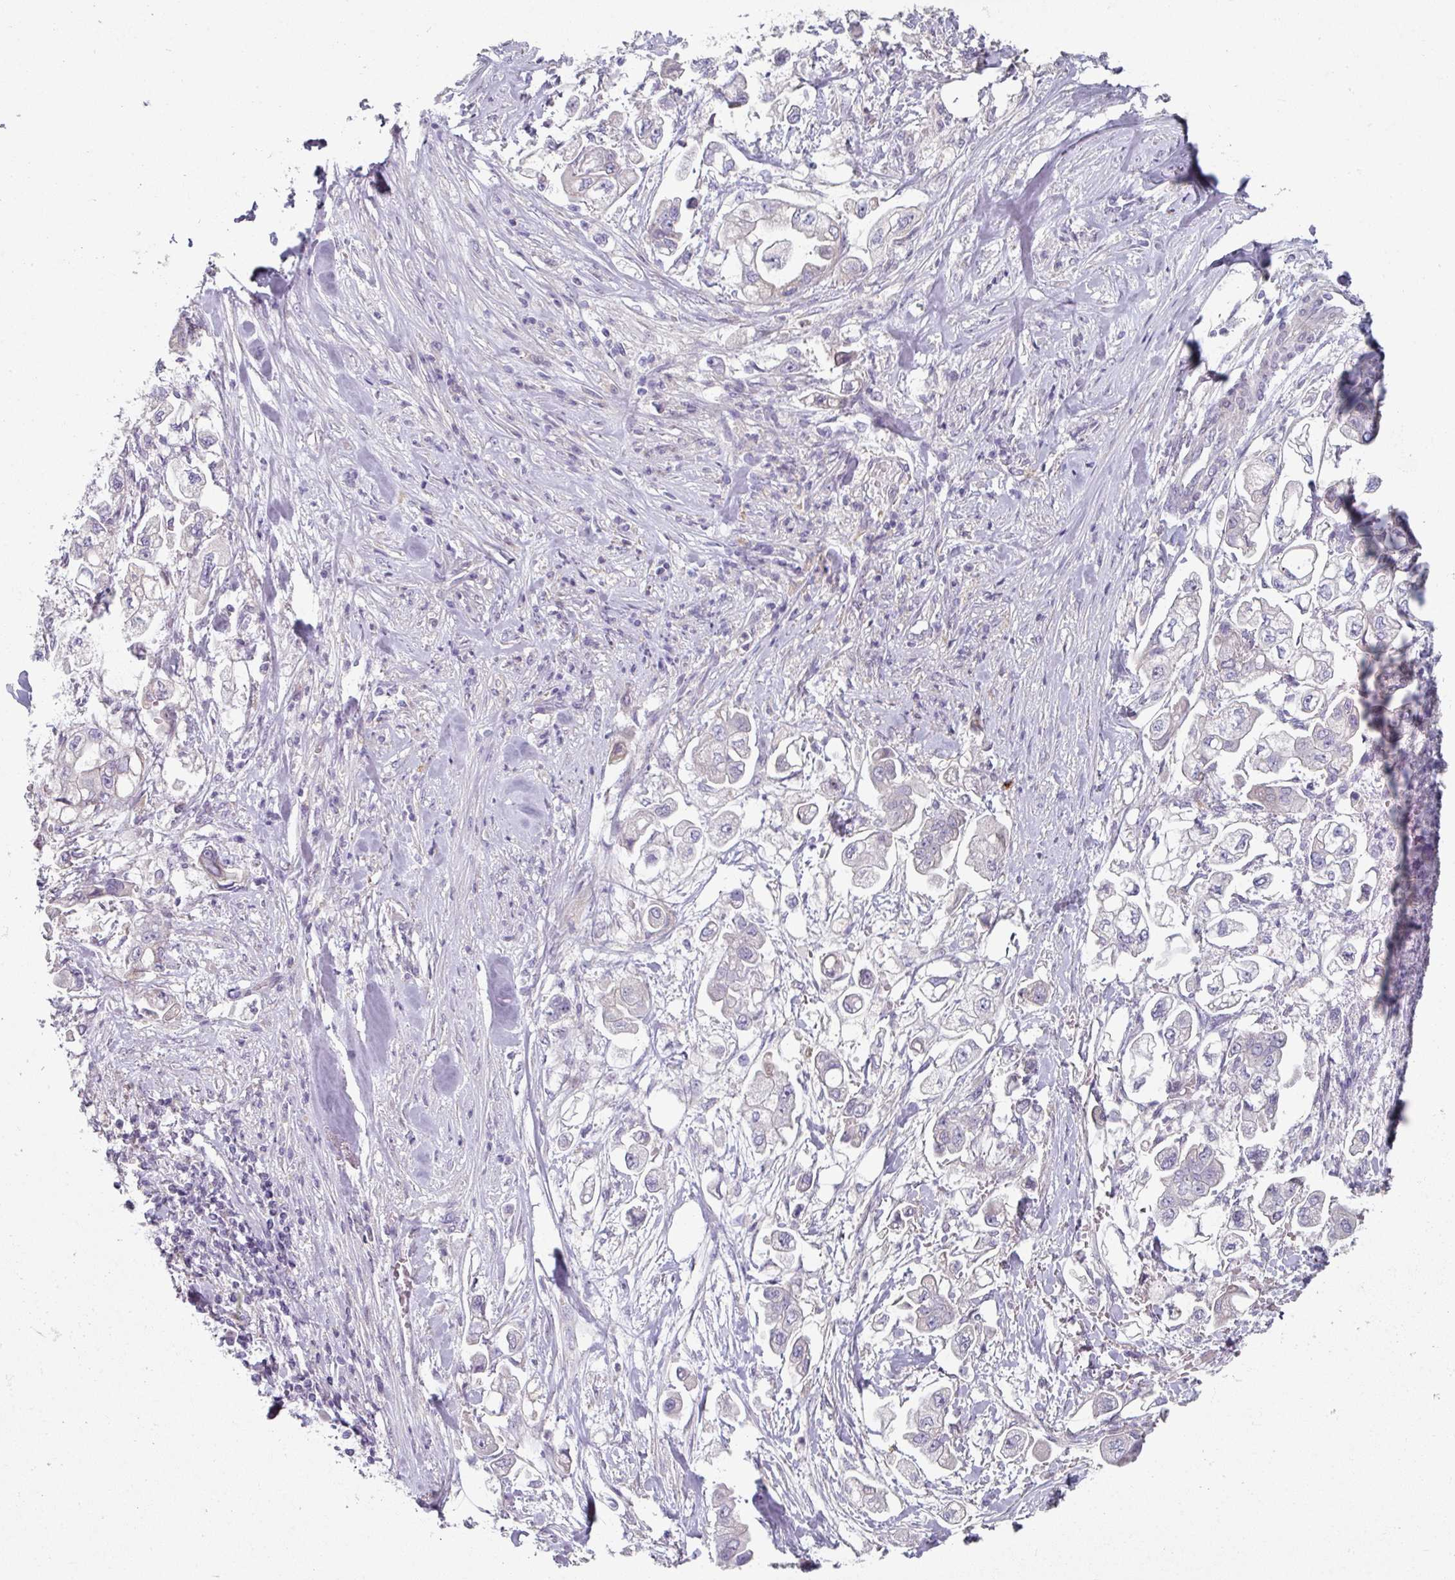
{"staining": {"intensity": "negative", "quantity": "none", "location": "none"}, "tissue": "stomach cancer", "cell_type": "Tumor cells", "image_type": "cancer", "snomed": [{"axis": "morphology", "description": "Adenocarcinoma, NOS"}, {"axis": "topography", "description": "Stomach"}], "caption": "Tumor cells show no significant protein positivity in stomach cancer. (Immunohistochemistry, brightfield microscopy, high magnification).", "gene": "WSB2", "patient": {"sex": "male", "age": 62}}